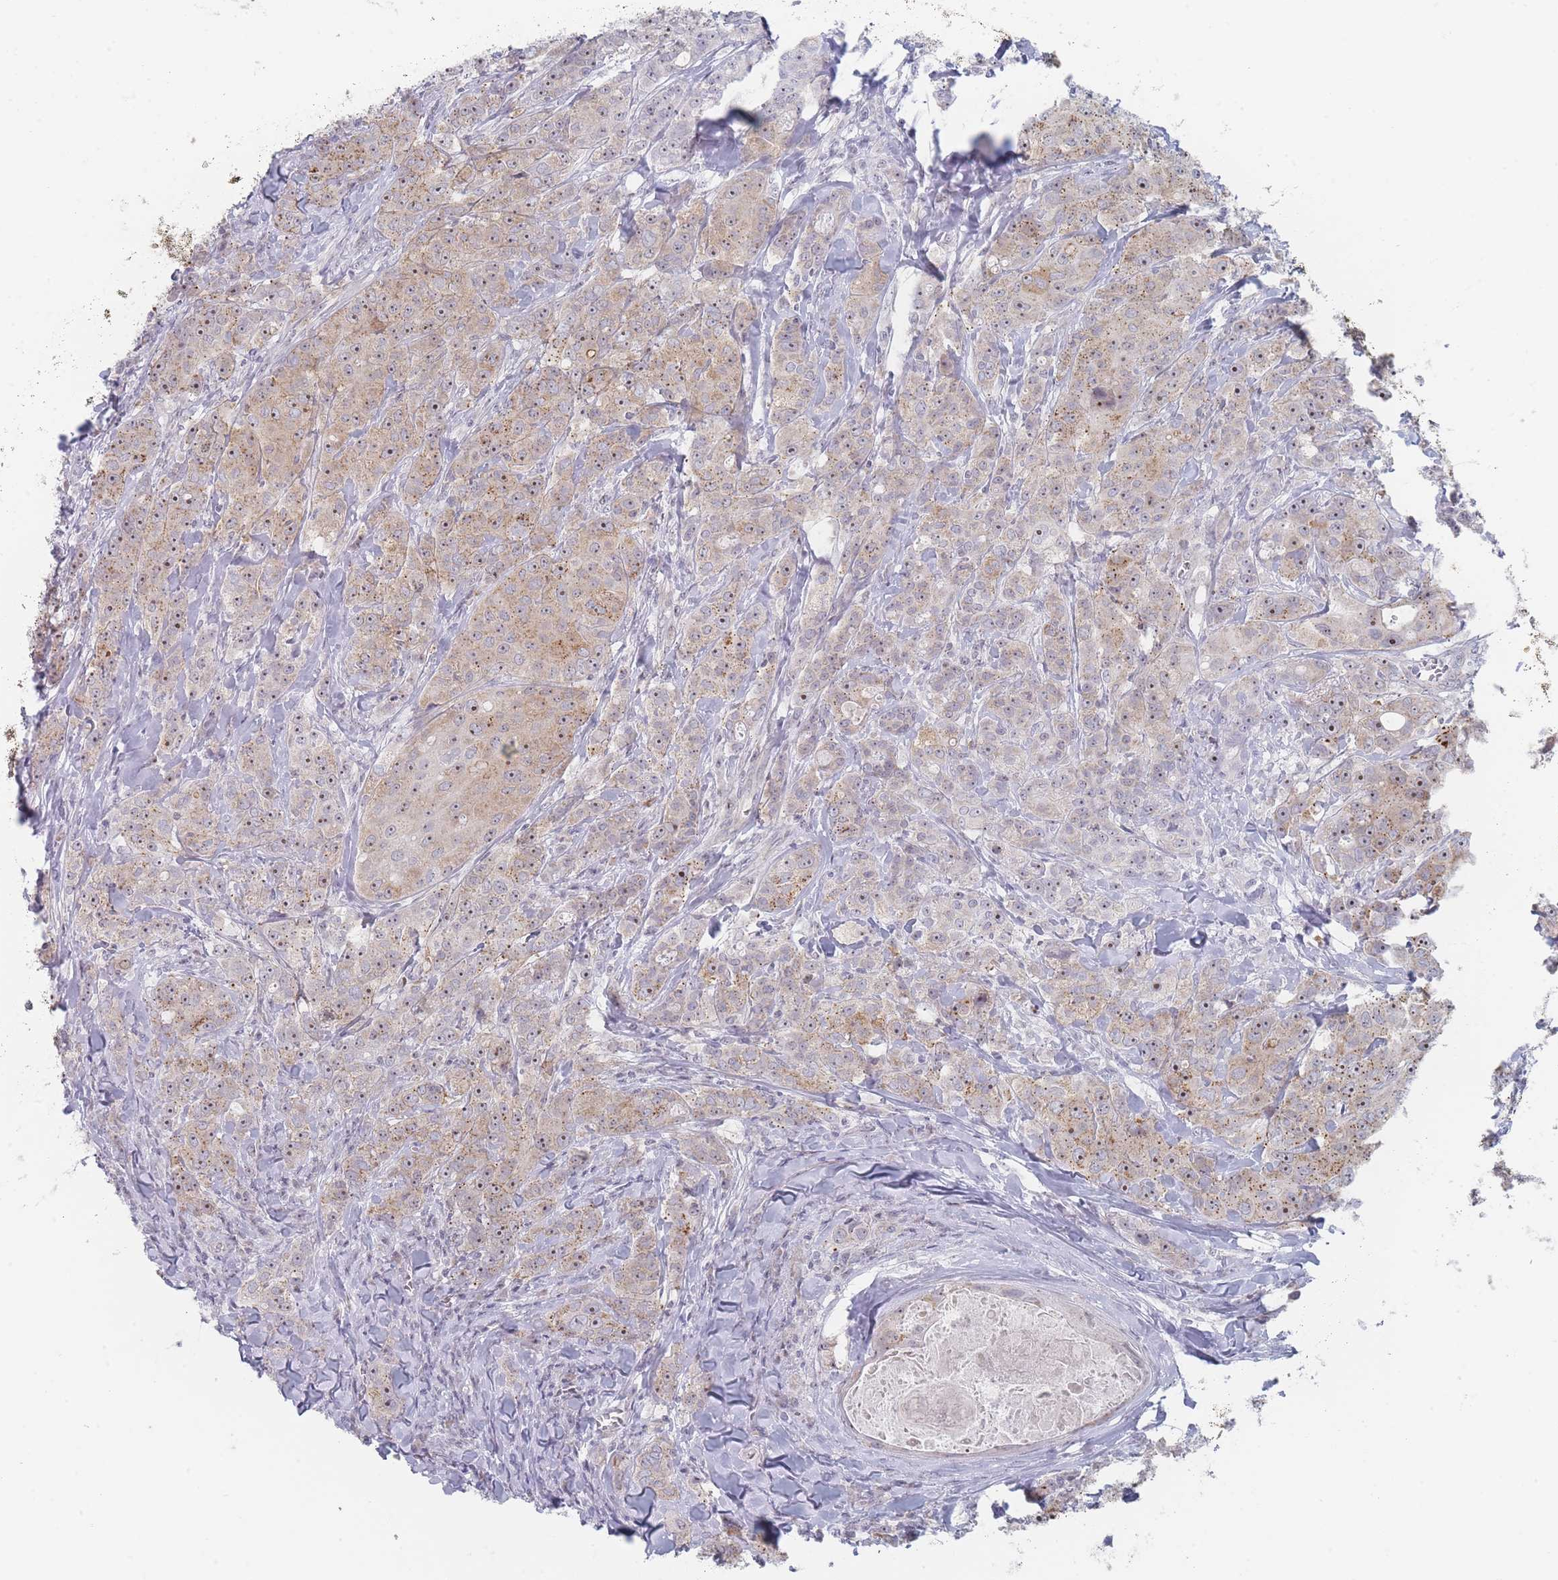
{"staining": {"intensity": "moderate", "quantity": "25%-75%", "location": "cytoplasmic/membranous,nuclear"}, "tissue": "breast cancer", "cell_type": "Tumor cells", "image_type": "cancer", "snomed": [{"axis": "morphology", "description": "Duct carcinoma"}, {"axis": "topography", "description": "Breast"}], "caption": "Immunohistochemistry (IHC) (DAB) staining of infiltrating ductal carcinoma (breast) shows moderate cytoplasmic/membranous and nuclear protein positivity in approximately 25%-75% of tumor cells.", "gene": "RNF8", "patient": {"sex": "female", "age": 43}}